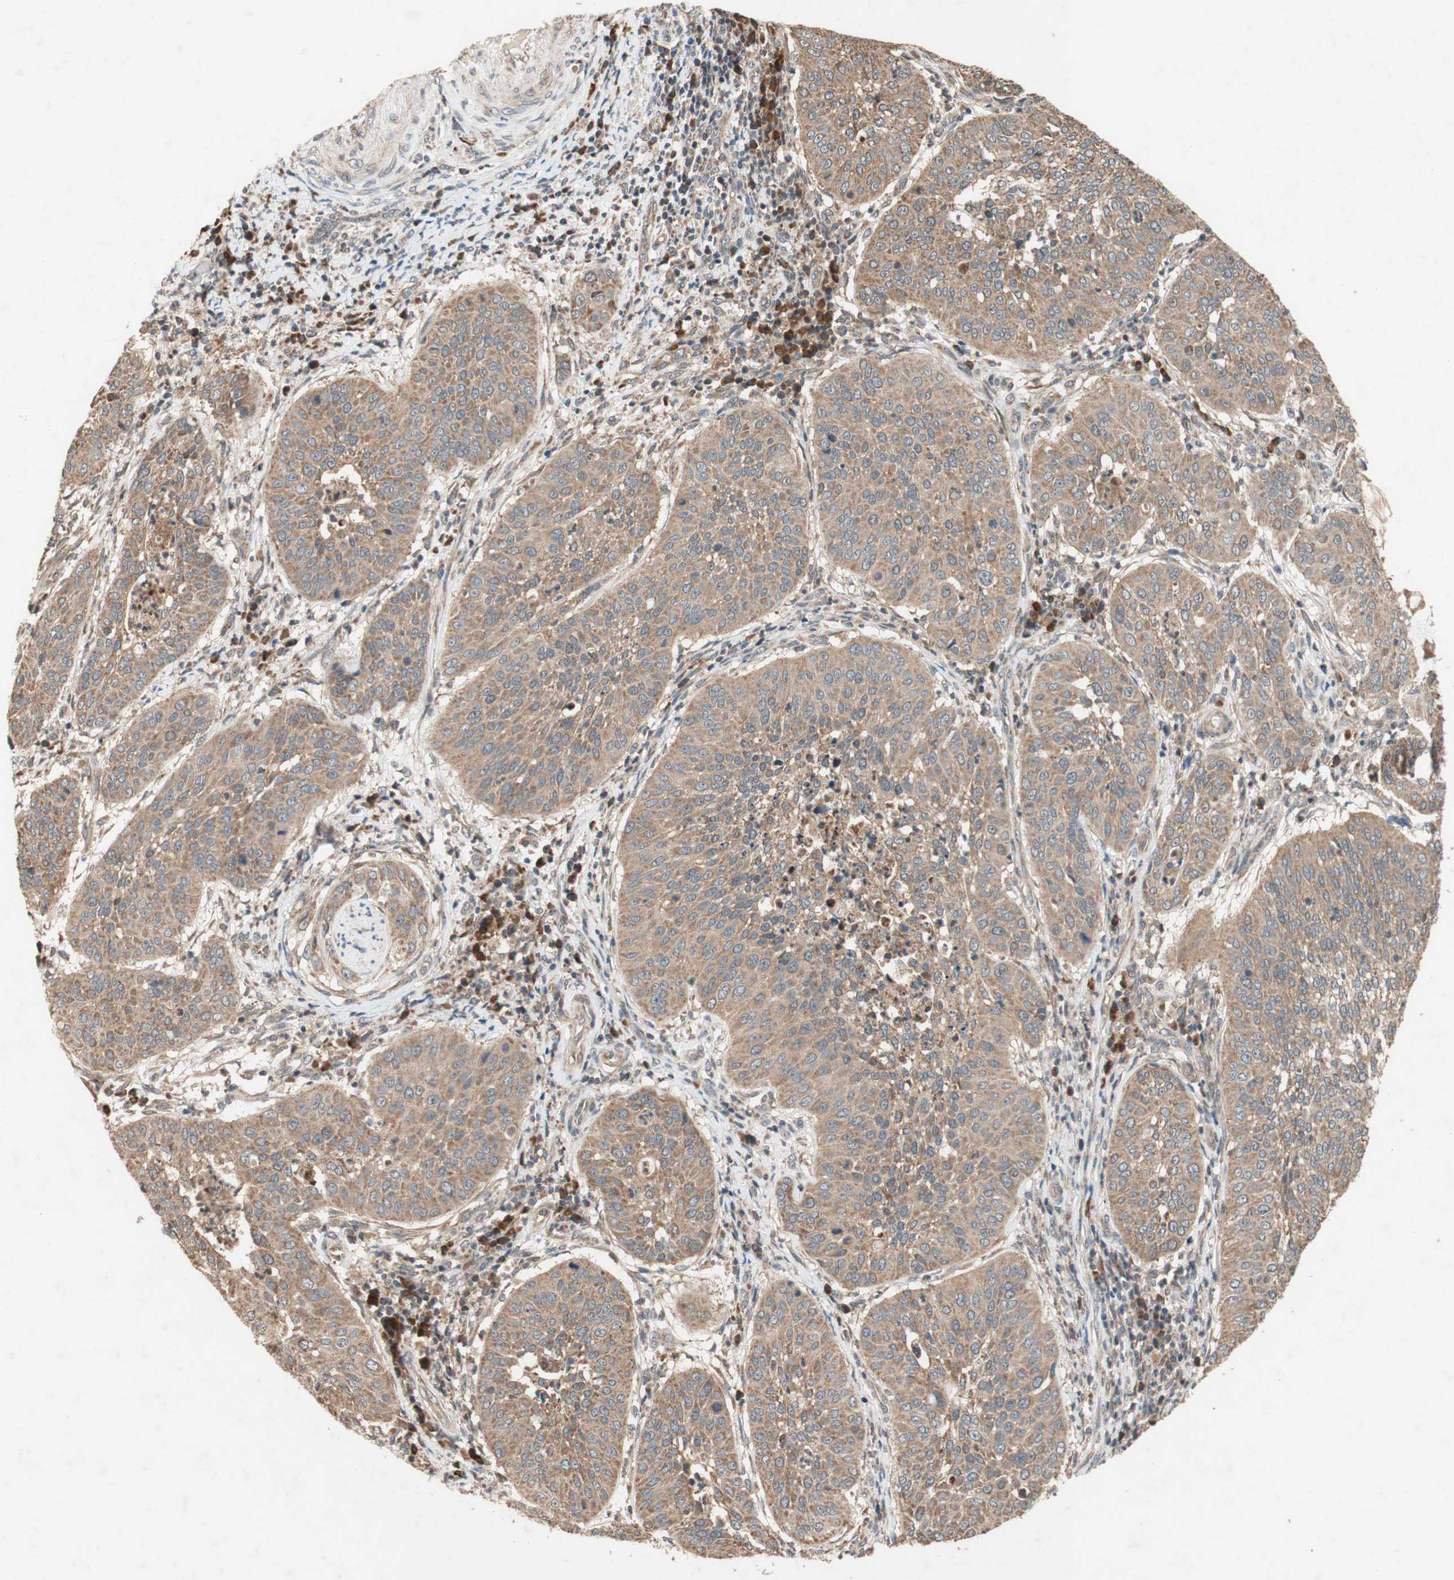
{"staining": {"intensity": "moderate", "quantity": ">75%", "location": "cytoplasmic/membranous"}, "tissue": "cervical cancer", "cell_type": "Tumor cells", "image_type": "cancer", "snomed": [{"axis": "morphology", "description": "Normal tissue, NOS"}, {"axis": "morphology", "description": "Squamous cell carcinoma, NOS"}, {"axis": "topography", "description": "Cervix"}], "caption": "Immunohistochemistry (IHC) staining of cervical squamous cell carcinoma, which exhibits medium levels of moderate cytoplasmic/membranous staining in approximately >75% of tumor cells indicating moderate cytoplasmic/membranous protein staining. The staining was performed using DAB (brown) for protein detection and nuclei were counterstained in hematoxylin (blue).", "gene": "DDOST", "patient": {"sex": "female", "age": 39}}